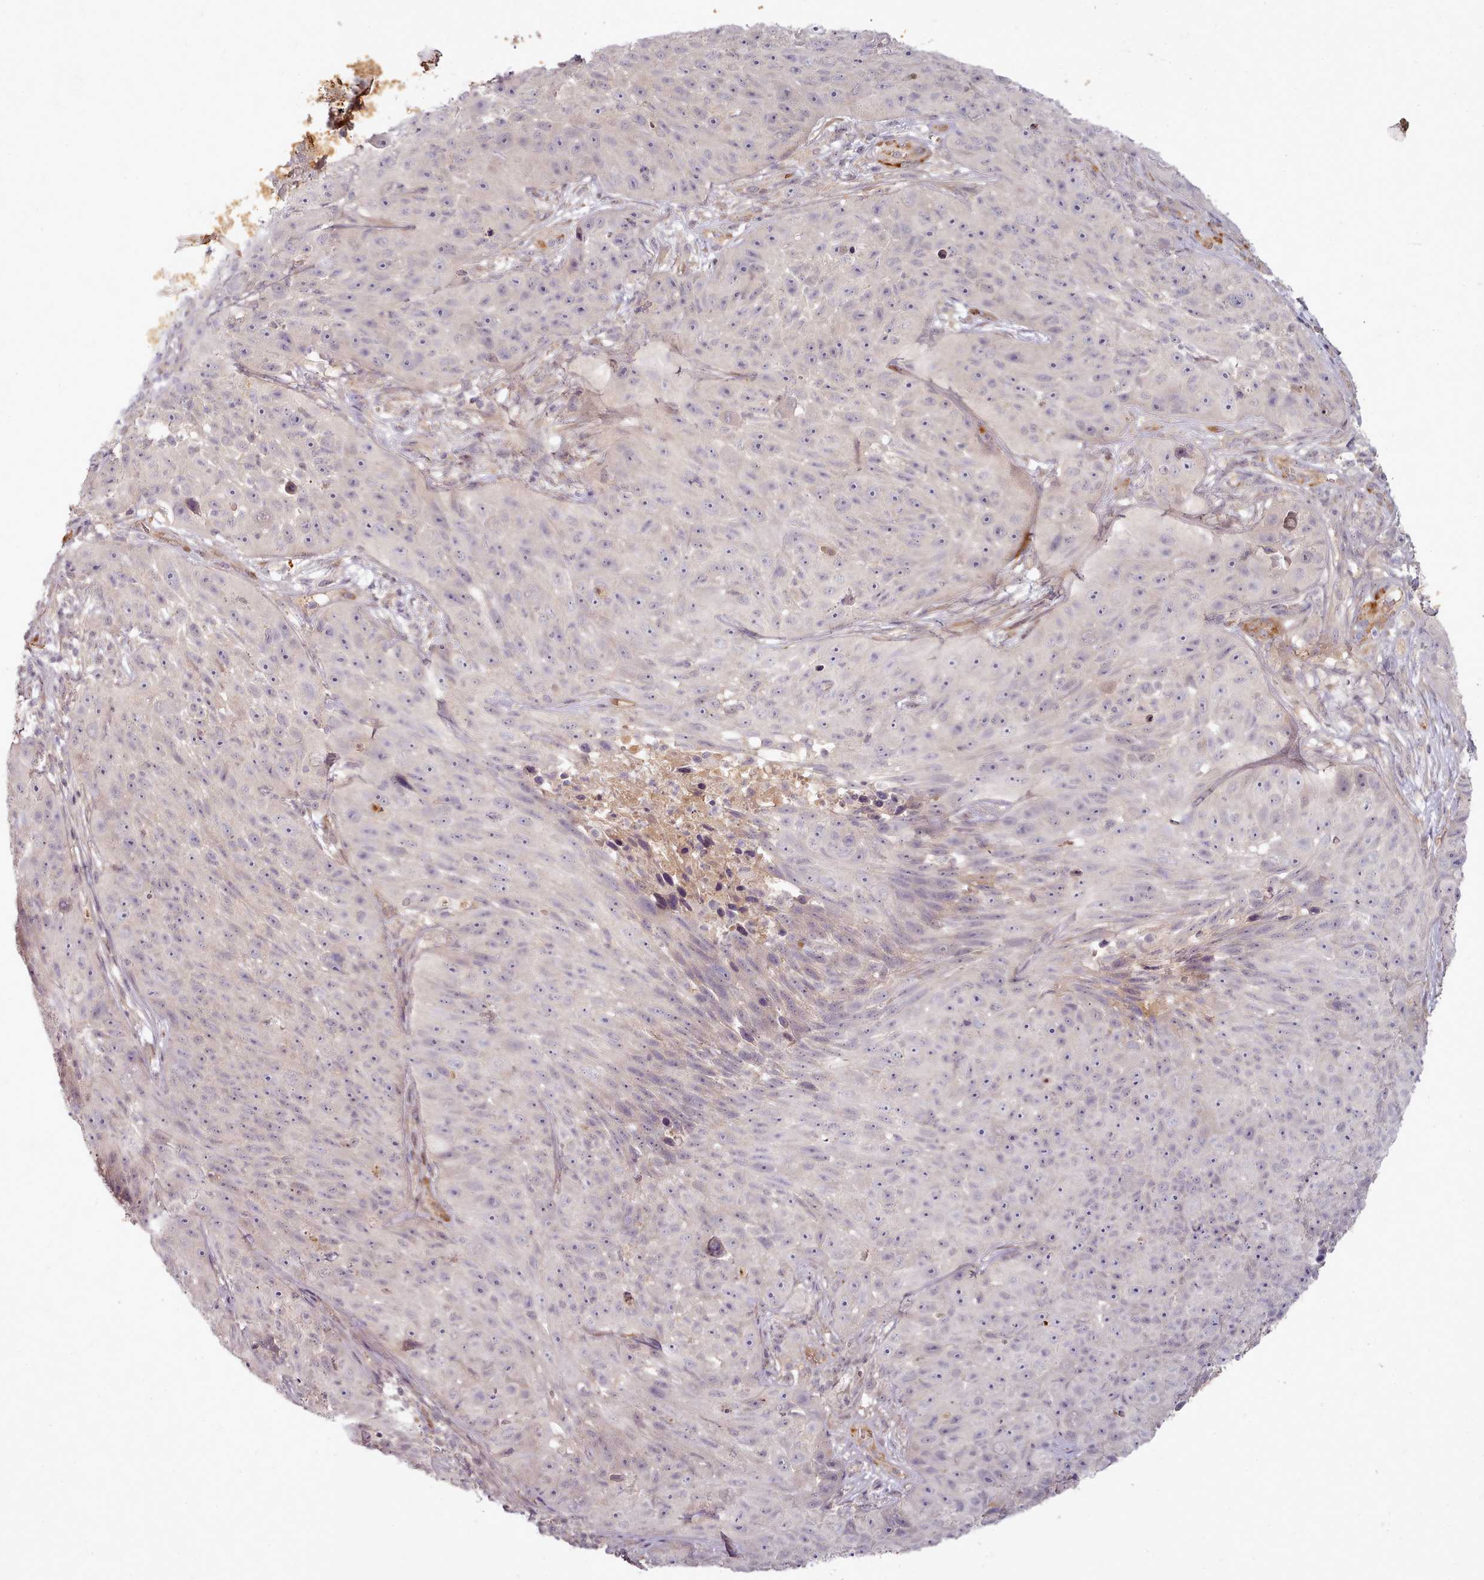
{"staining": {"intensity": "negative", "quantity": "none", "location": "none"}, "tissue": "skin cancer", "cell_type": "Tumor cells", "image_type": "cancer", "snomed": [{"axis": "morphology", "description": "Squamous cell carcinoma, NOS"}, {"axis": "topography", "description": "Skin"}], "caption": "Immunohistochemistry (IHC) of human squamous cell carcinoma (skin) displays no expression in tumor cells.", "gene": "C1QTNF5", "patient": {"sex": "female", "age": 87}}